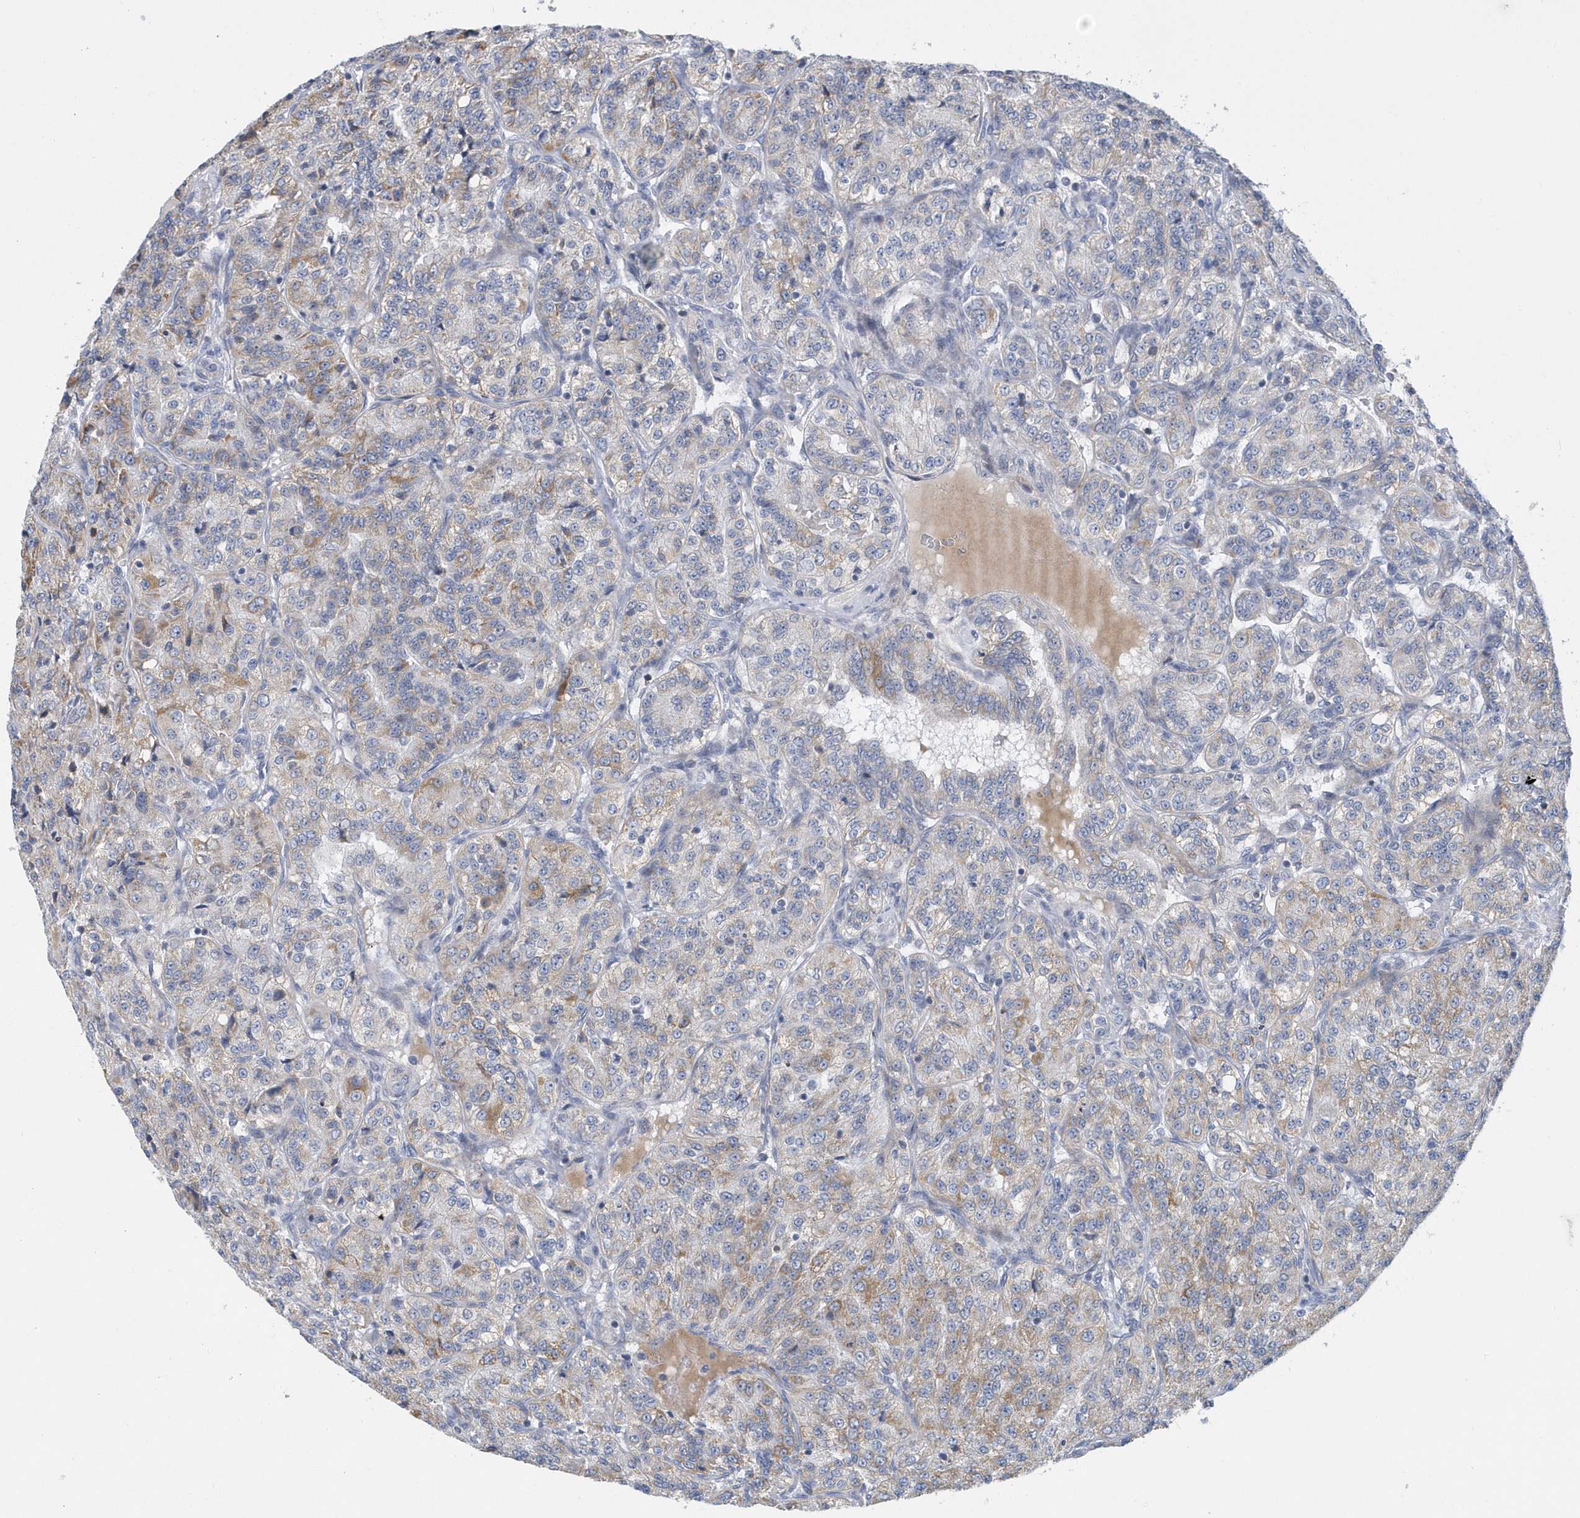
{"staining": {"intensity": "weak", "quantity": "25%-75%", "location": "cytoplasmic/membranous"}, "tissue": "renal cancer", "cell_type": "Tumor cells", "image_type": "cancer", "snomed": [{"axis": "morphology", "description": "Adenocarcinoma, NOS"}, {"axis": "topography", "description": "Kidney"}], "caption": "The immunohistochemical stain highlights weak cytoplasmic/membranous expression in tumor cells of renal adenocarcinoma tissue.", "gene": "VWA5B2", "patient": {"sex": "female", "age": 63}}